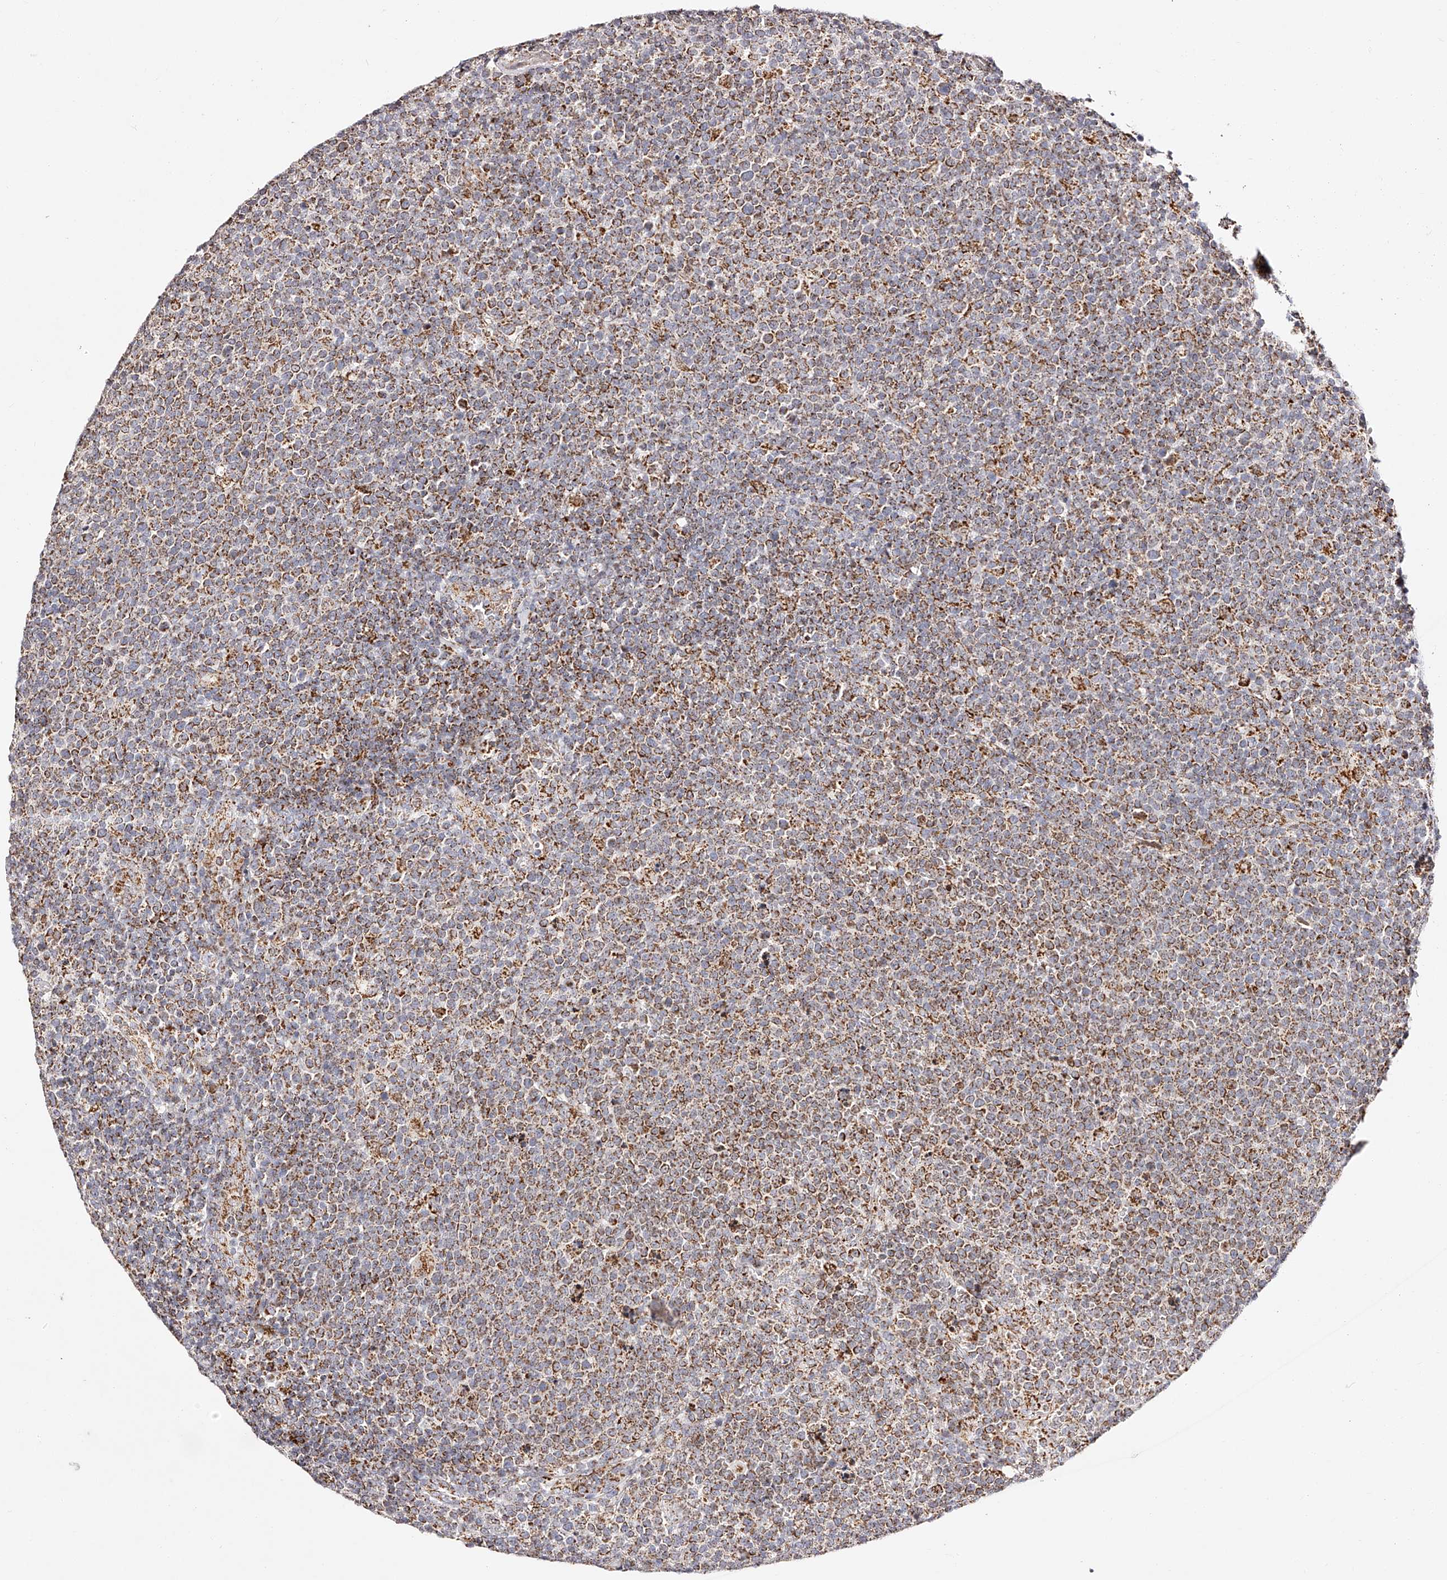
{"staining": {"intensity": "moderate", "quantity": ">75%", "location": "cytoplasmic/membranous"}, "tissue": "lymphoma", "cell_type": "Tumor cells", "image_type": "cancer", "snomed": [{"axis": "morphology", "description": "Malignant lymphoma, non-Hodgkin's type, High grade"}, {"axis": "topography", "description": "Lymph node"}], "caption": "Moderate cytoplasmic/membranous positivity is identified in approximately >75% of tumor cells in lymphoma.", "gene": "NDUFV3", "patient": {"sex": "male", "age": 61}}